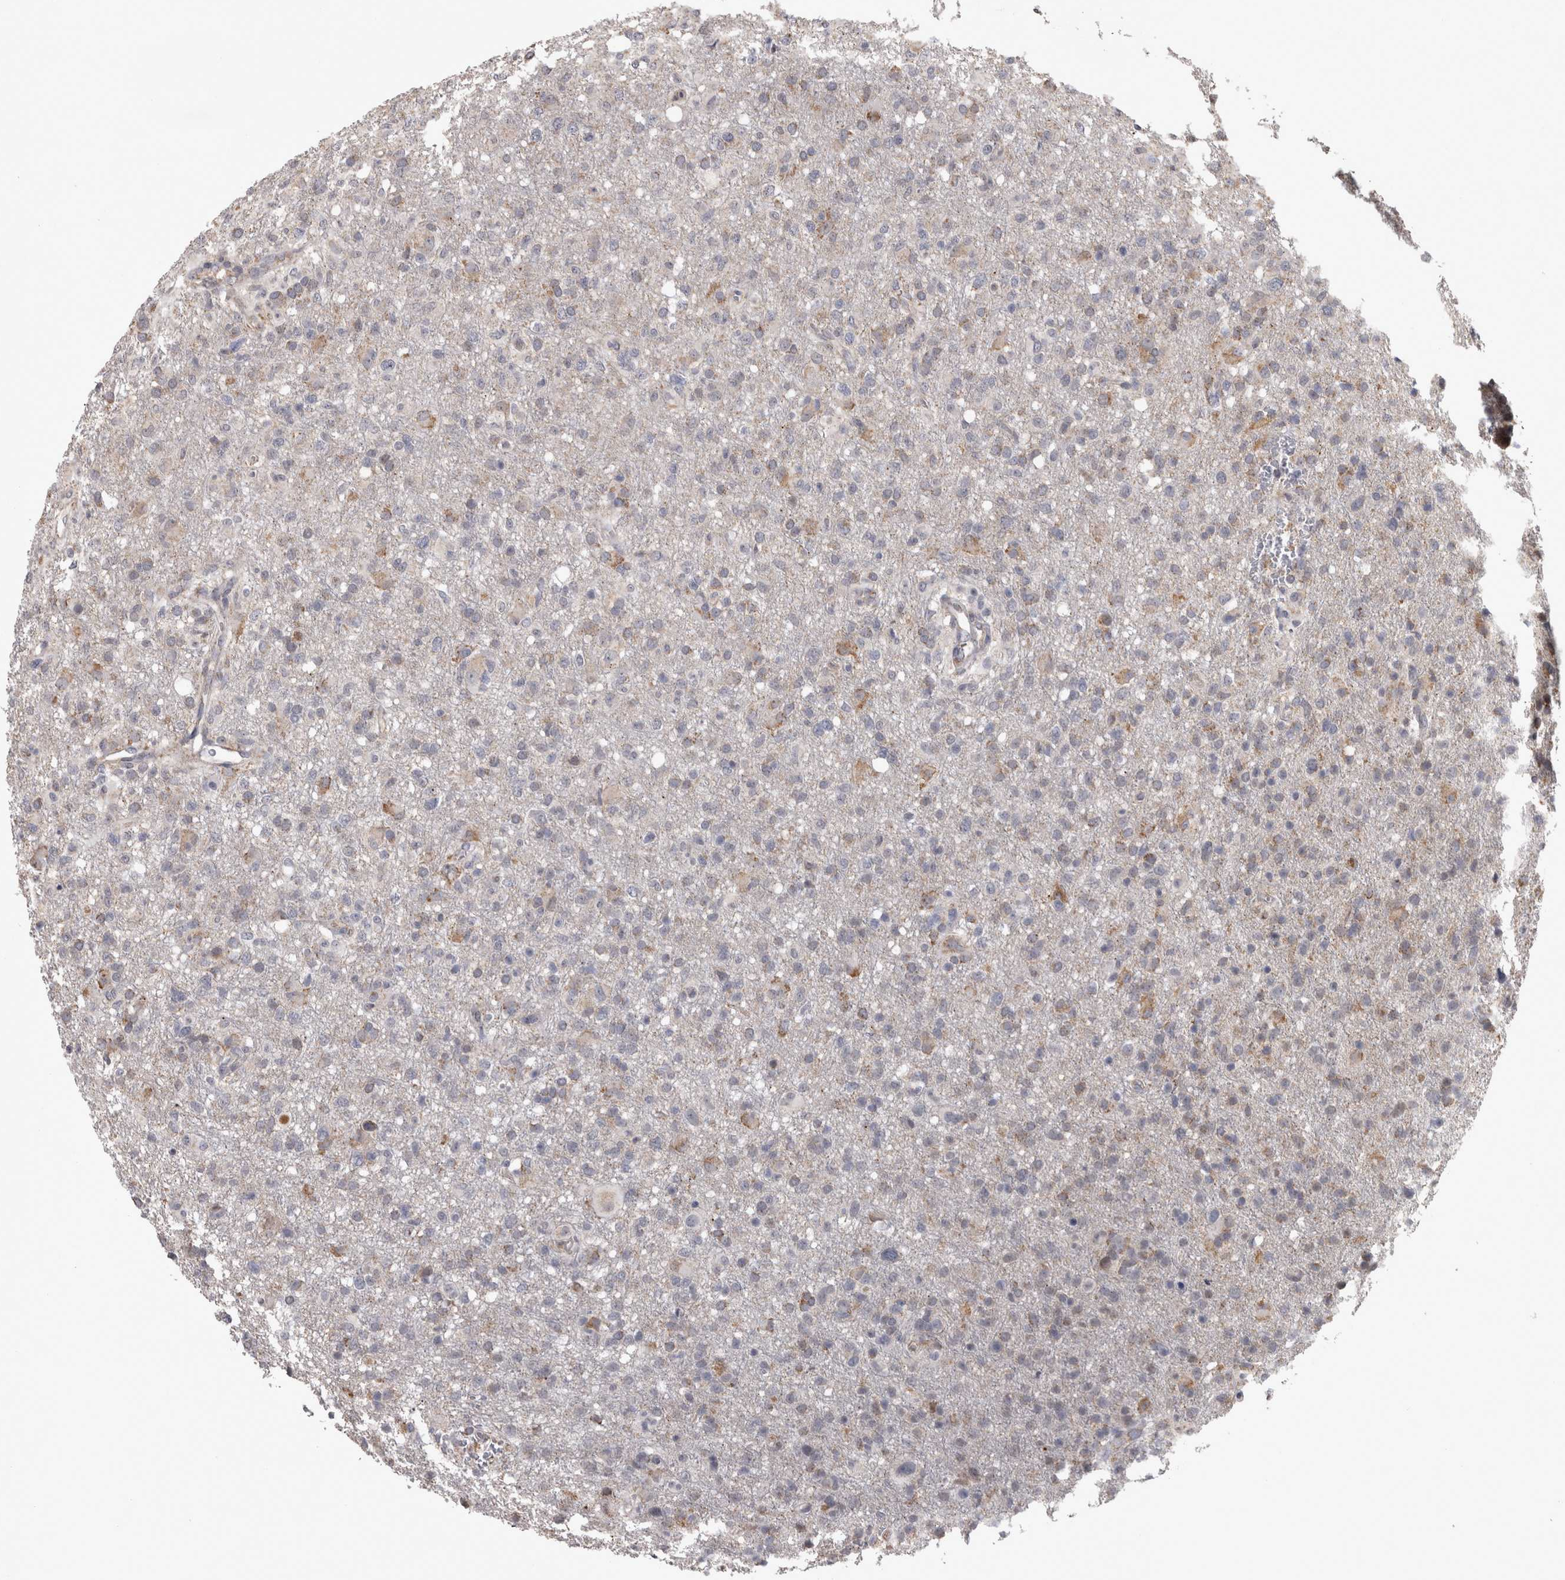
{"staining": {"intensity": "moderate", "quantity": "<25%", "location": "cytoplasmic/membranous"}, "tissue": "glioma", "cell_type": "Tumor cells", "image_type": "cancer", "snomed": [{"axis": "morphology", "description": "Glioma, malignant, High grade"}, {"axis": "topography", "description": "Brain"}], "caption": "A high-resolution micrograph shows immunohistochemistry (IHC) staining of high-grade glioma (malignant), which reveals moderate cytoplasmic/membranous expression in approximately <25% of tumor cells. The protein of interest is stained brown, and the nuclei are stained in blue (DAB (3,3'-diaminobenzidine) IHC with brightfield microscopy, high magnification).", "gene": "DBT", "patient": {"sex": "female", "age": 57}}